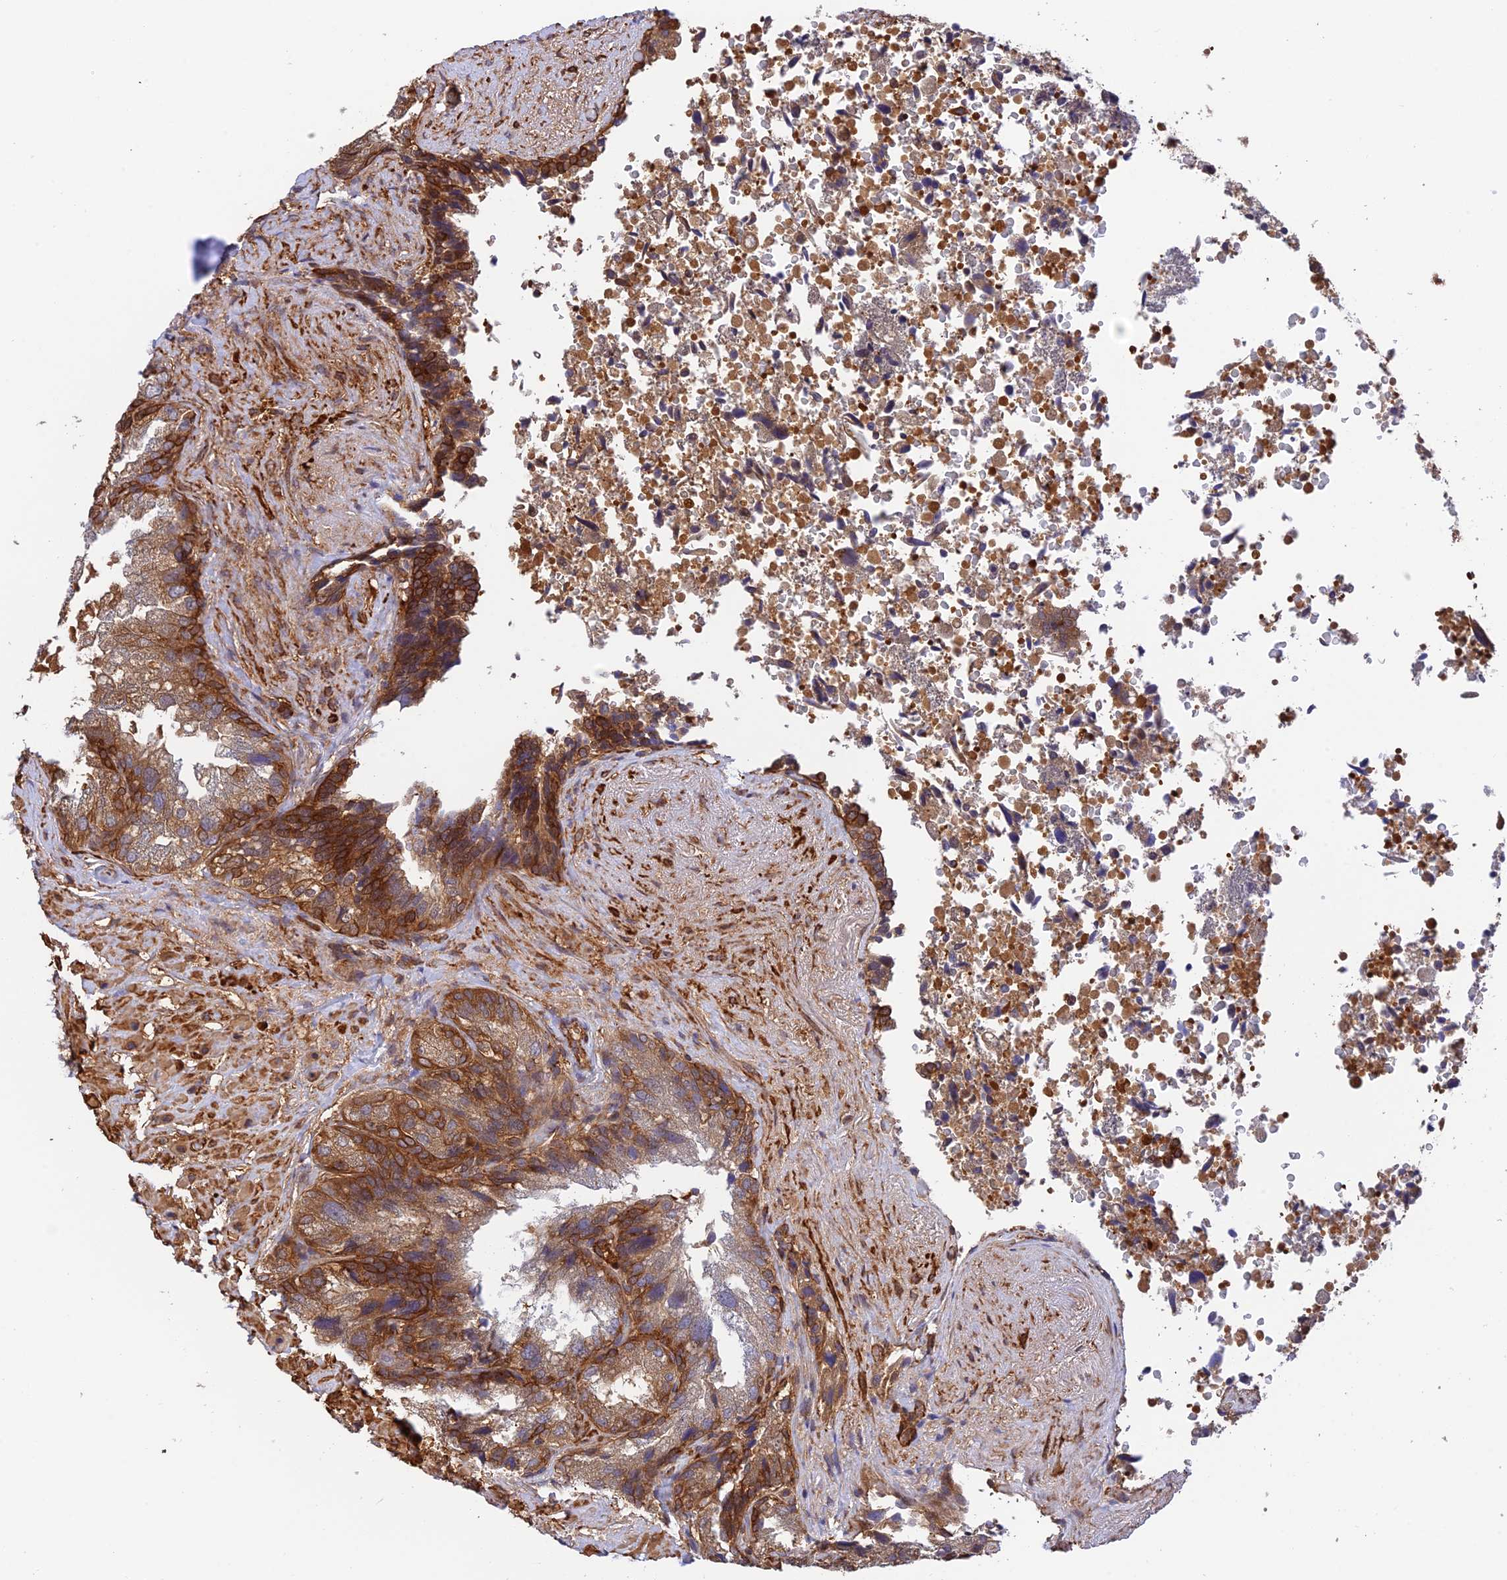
{"staining": {"intensity": "strong", "quantity": ">75%", "location": "cytoplasmic/membranous"}, "tissue": "seminal vesicle", "cell_type": "Glandular cells", "image_type": "normal", "snomed": [{"axis": "morphology", "description": "Normal tissue, NOS"}, {"axis": "topography", "description": "Seminal veicle"}, {"axis": "topography", "description": "Peripheral nerve tissue"}], "caption": "Seminal vesicle stained with DAB (3,3'-diaminobenzidine) immunohistochemistry (IHC) shows high levels of strong cytoplasmic/membranous positivity in approximately >75% of glandular cells.", "gene": "EVI5L", "patient": {"sex": "male", "age": 63}}